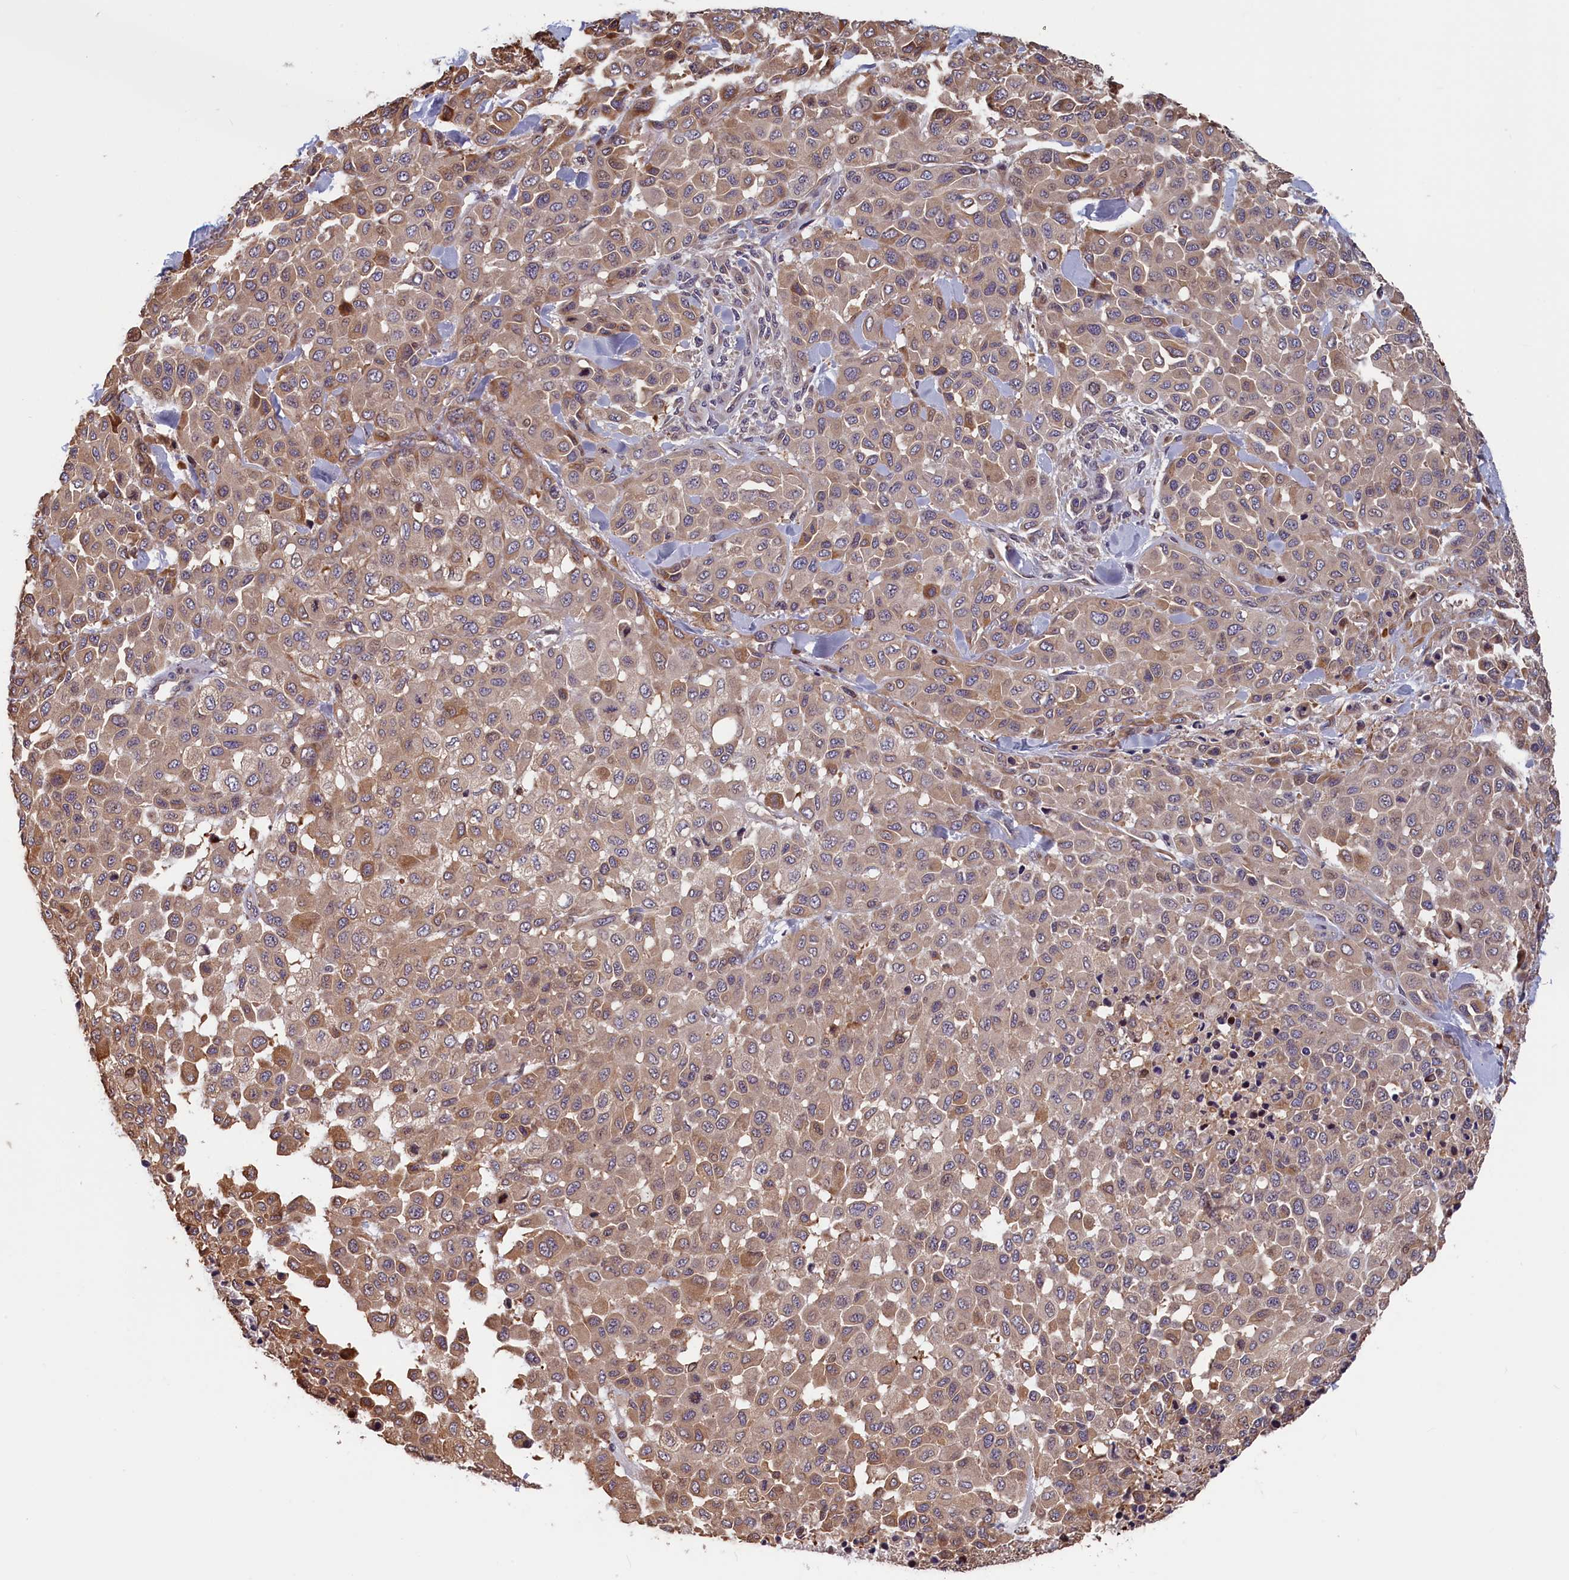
{"staining": {"intensity": "moderate", "quantity": "25%-75%", "location": "cytoplasmic/membranous"}, "tissue": "melanoma", "cell_type": "Tumor cells", "image_type": "cancer", "snomed": [{"axis": "morphology", "description": "Malignant melanoma, Metastatic site"}, {"axis": "topography", "description": "Skin"}], "caption": "Brown immunohistochemical staining in human malignant melanoma (metastatic site) shows moderate cytoplasmic/membranous positivity in about 25%-75% of tumor cells. Nuclei are stained in blue.", "gene": "TMEM116", "patient": {"sex": "female", "age": 81}}